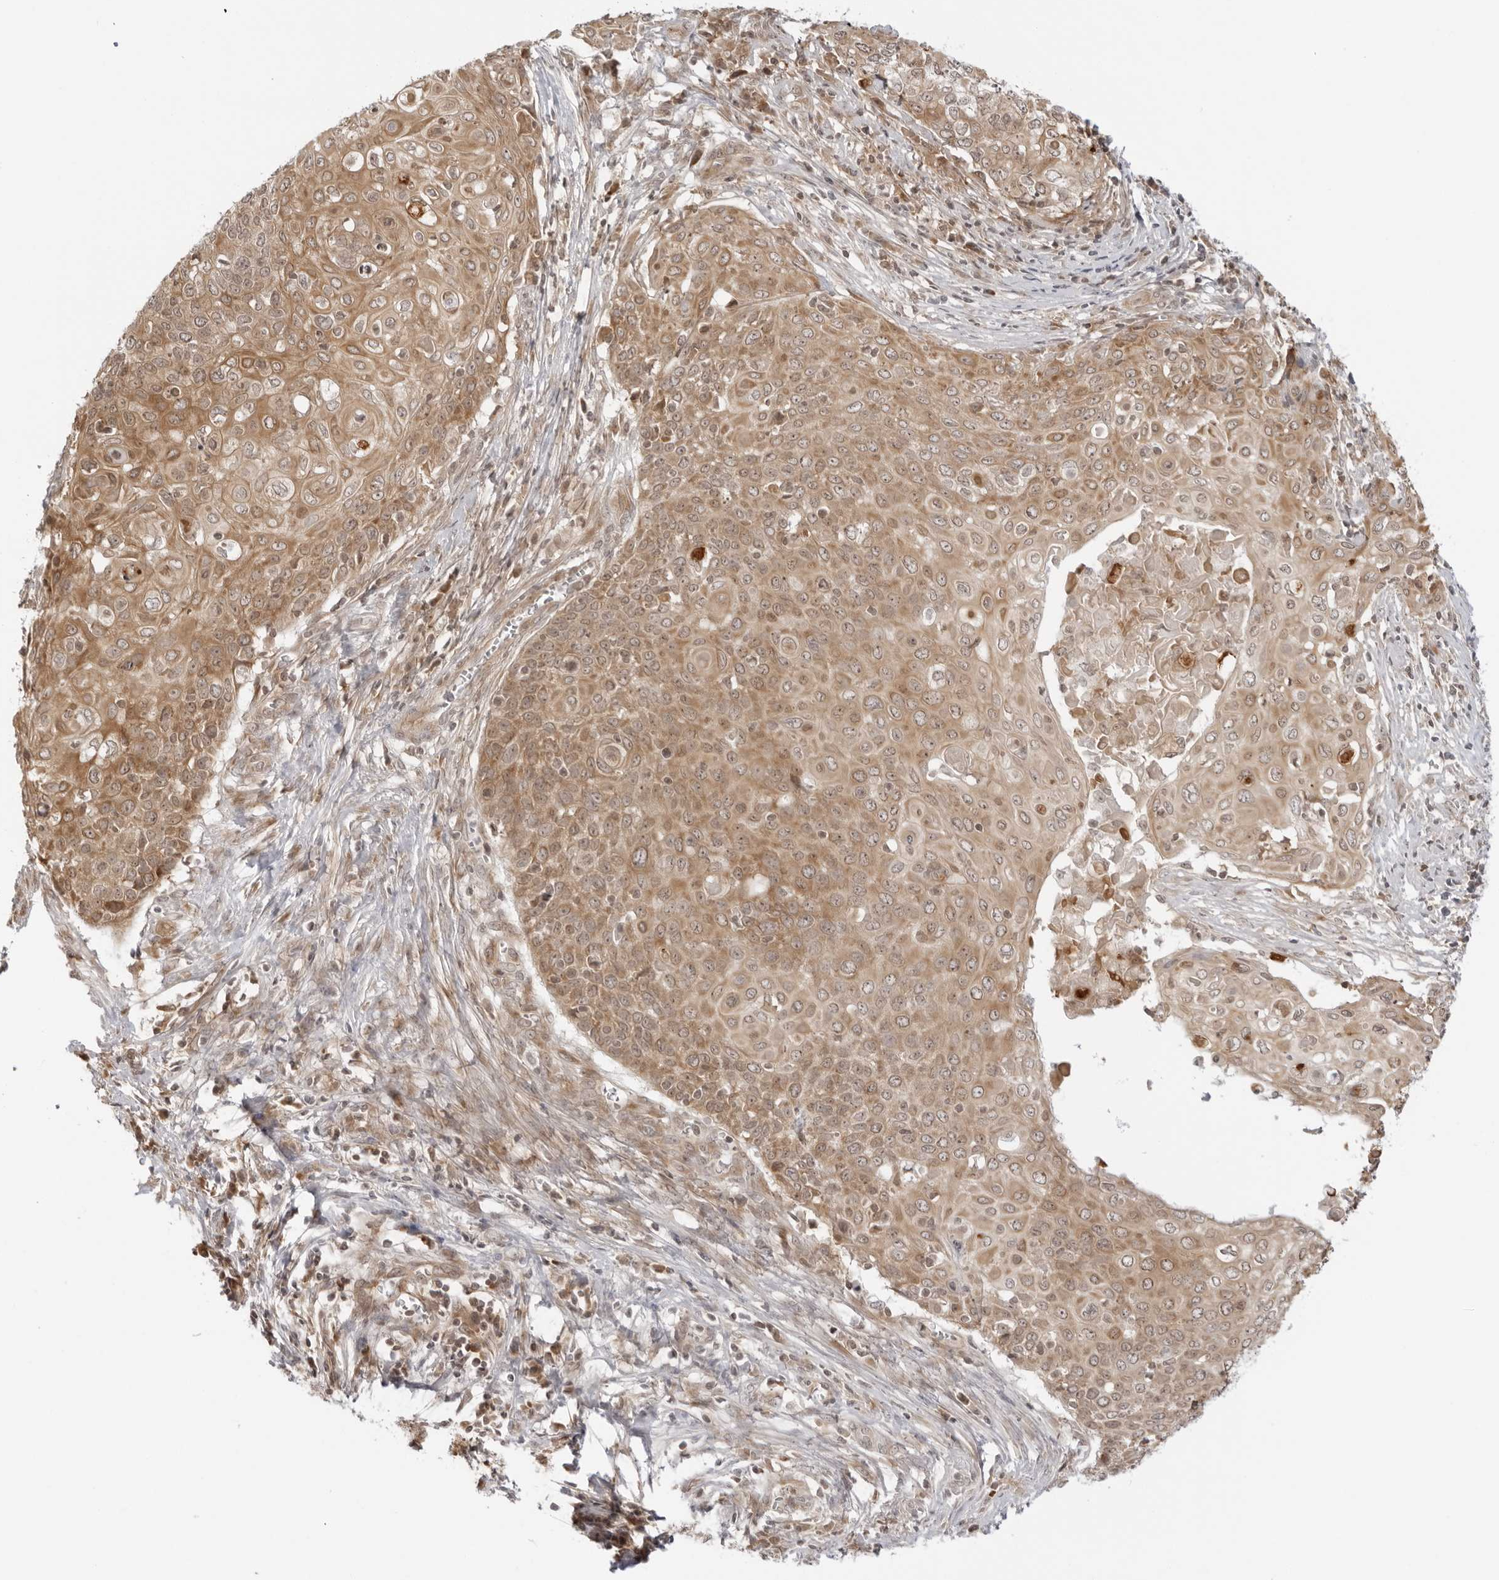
{"staining": {"intensity": "moderate", "quantity": ">75%", "location": "cytoplasmic/membranous,nuclear"}, "tissue": "cervical cancer", "cell_type": "Tumor cells", "image_type": "cancer", "snomed": [{"axis": "morphology", "description": "Squamous cell carcinoma, NOS"}, {"axis": "topography", "description": "Cervix"}], "caption": "Tumor cells demonstrate medium levels of moderate cytoplasmic/membranous and nuclear positivity in approximately >75% of cells in human squamous cell carcinoma (cervical). The protein is stained brown, and the nuclei are stained in blue (DAB (3,3'-diaminobenzidine) IHC with brightfield microscopy, high magnification).", "gene": "PRRC2C", "patient": {"sex": "female", "age": 39}}